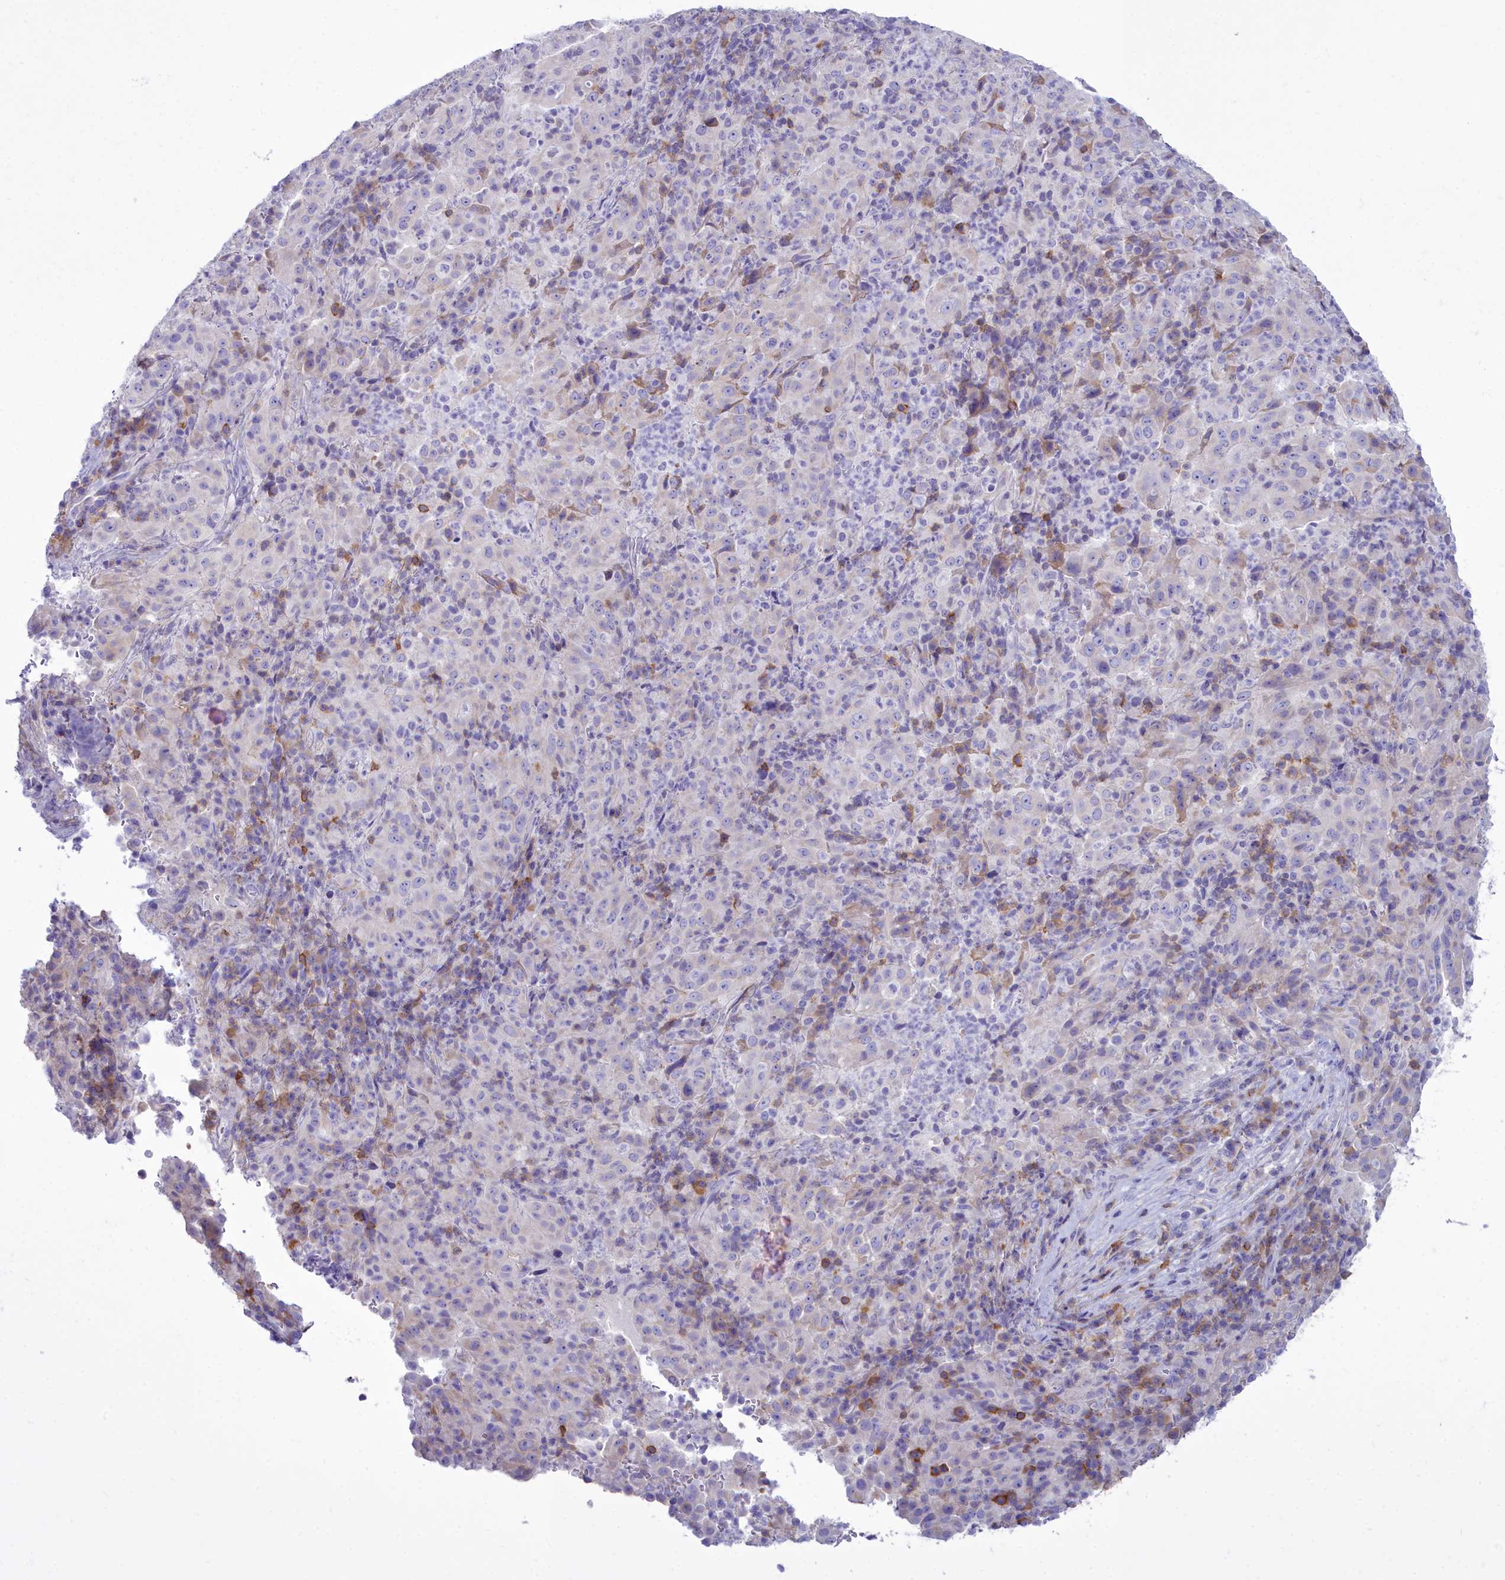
{"staining": {"intensity": "negative", "quantity": "none", "location": "none"}, "tissue": "pancreatic cancer", "cell_type": "Tumor cells", "image_type": "cancer", "snomed": [{"axis": "morphology", "description": "Adenocarcinoma, NOS"}, {"axis": "topography", "description": "Pancreas"}], "caption": "Human adenocarcinoma (pancreatic) stained for a protein using immunohistochemistry (IHC) shows no staining in tumor cells.", "gene": "CD5", "patient": {"sex": "male", "age": 63}}